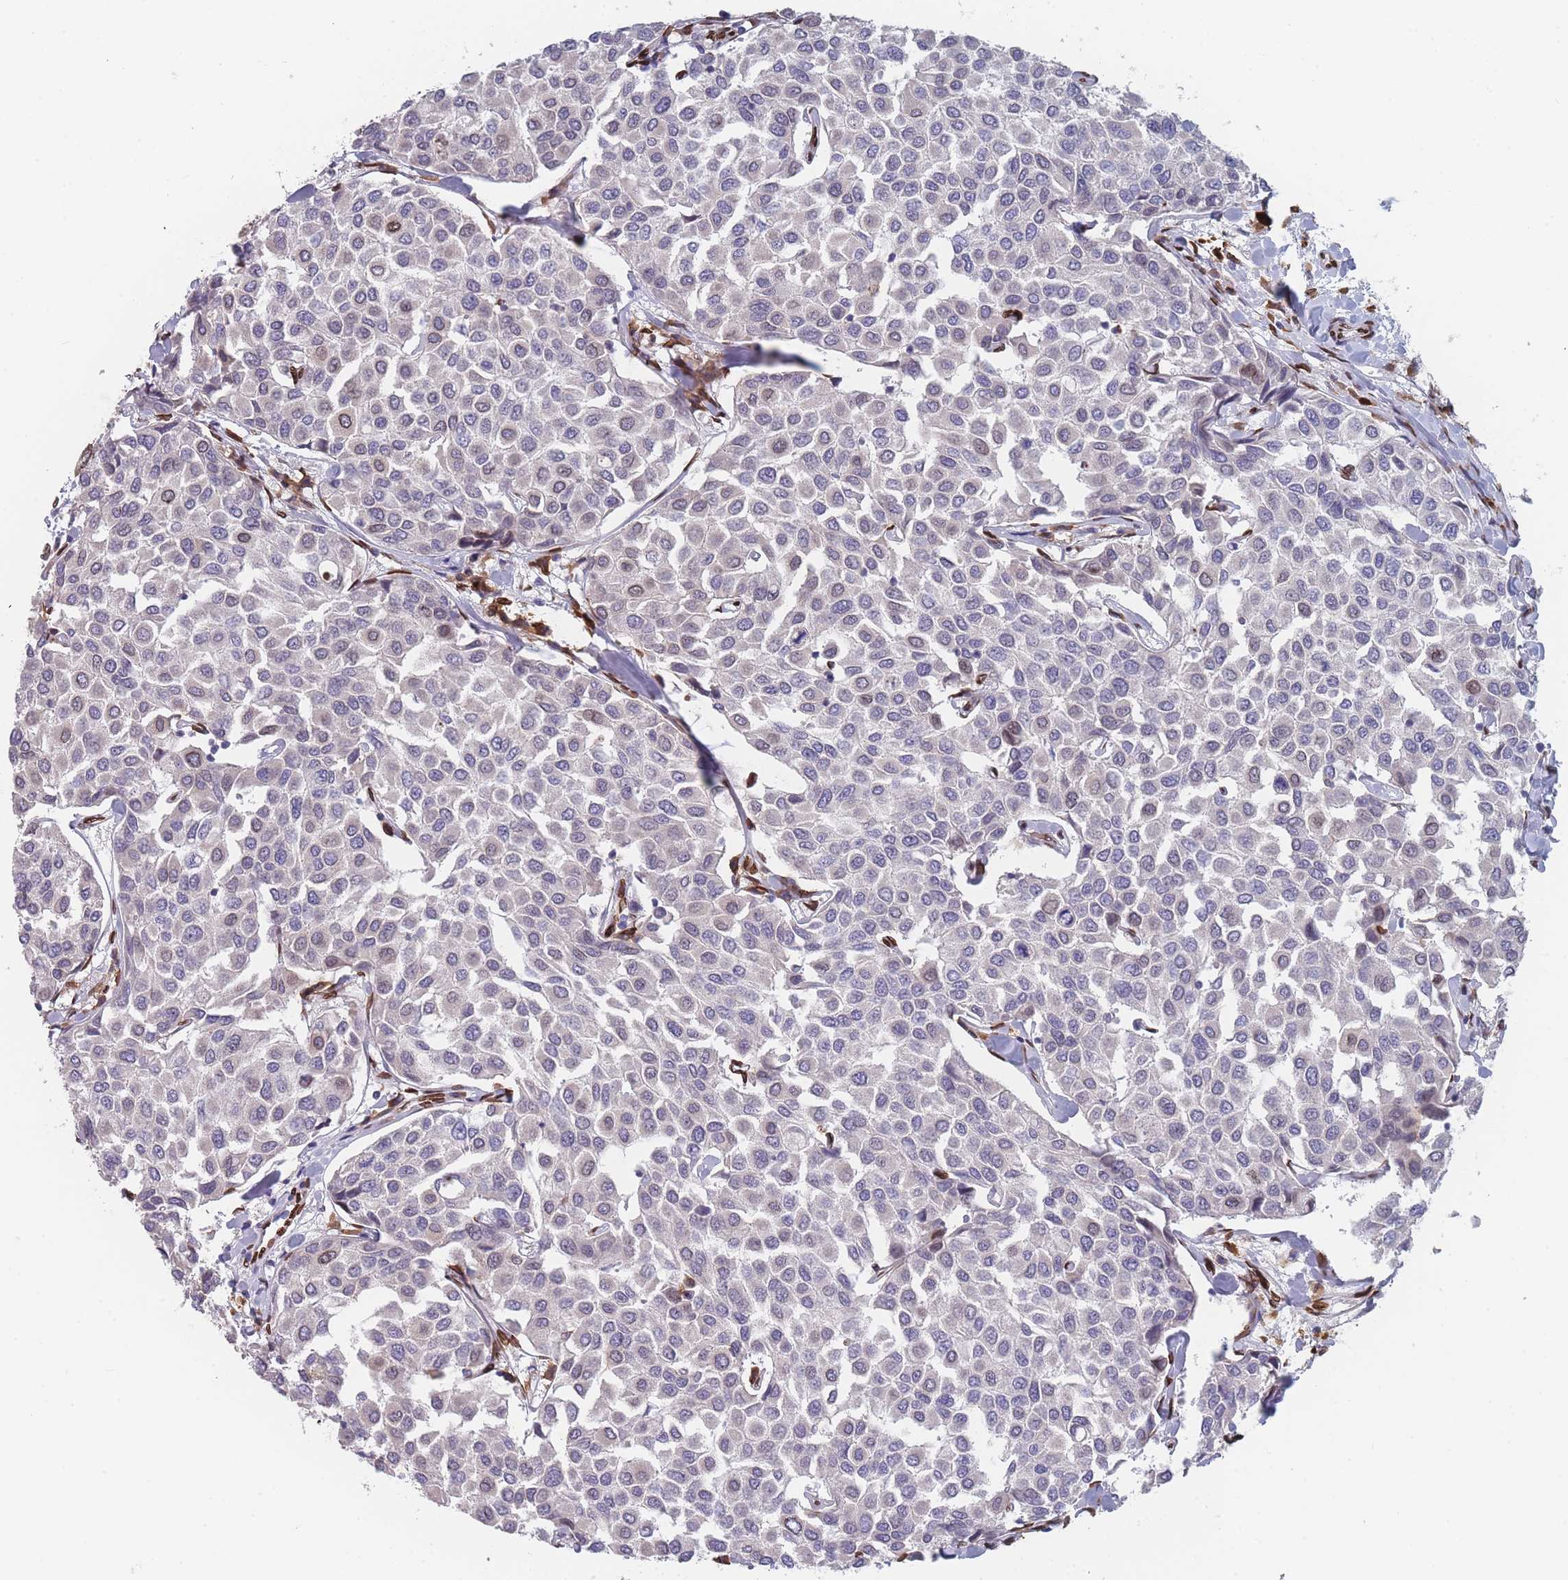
{"staining": {"intensity": "negative", "quantity": "none", "location": "none"}, "tissue": "breast cancer", "cell_type": "Tumor cells", "image_type": "cancer", "snomed": [{"axis": "morphology", "description": "Duct carcinoma"}, {"axis": "topography", "description": "Breast"}], "caption": "Tumor cells are negative for protein expression in human breast cancer (invasive ductal carcinoma).", "gene": "ZBTB1", "patient": {"sex": "female", "age": 55}}